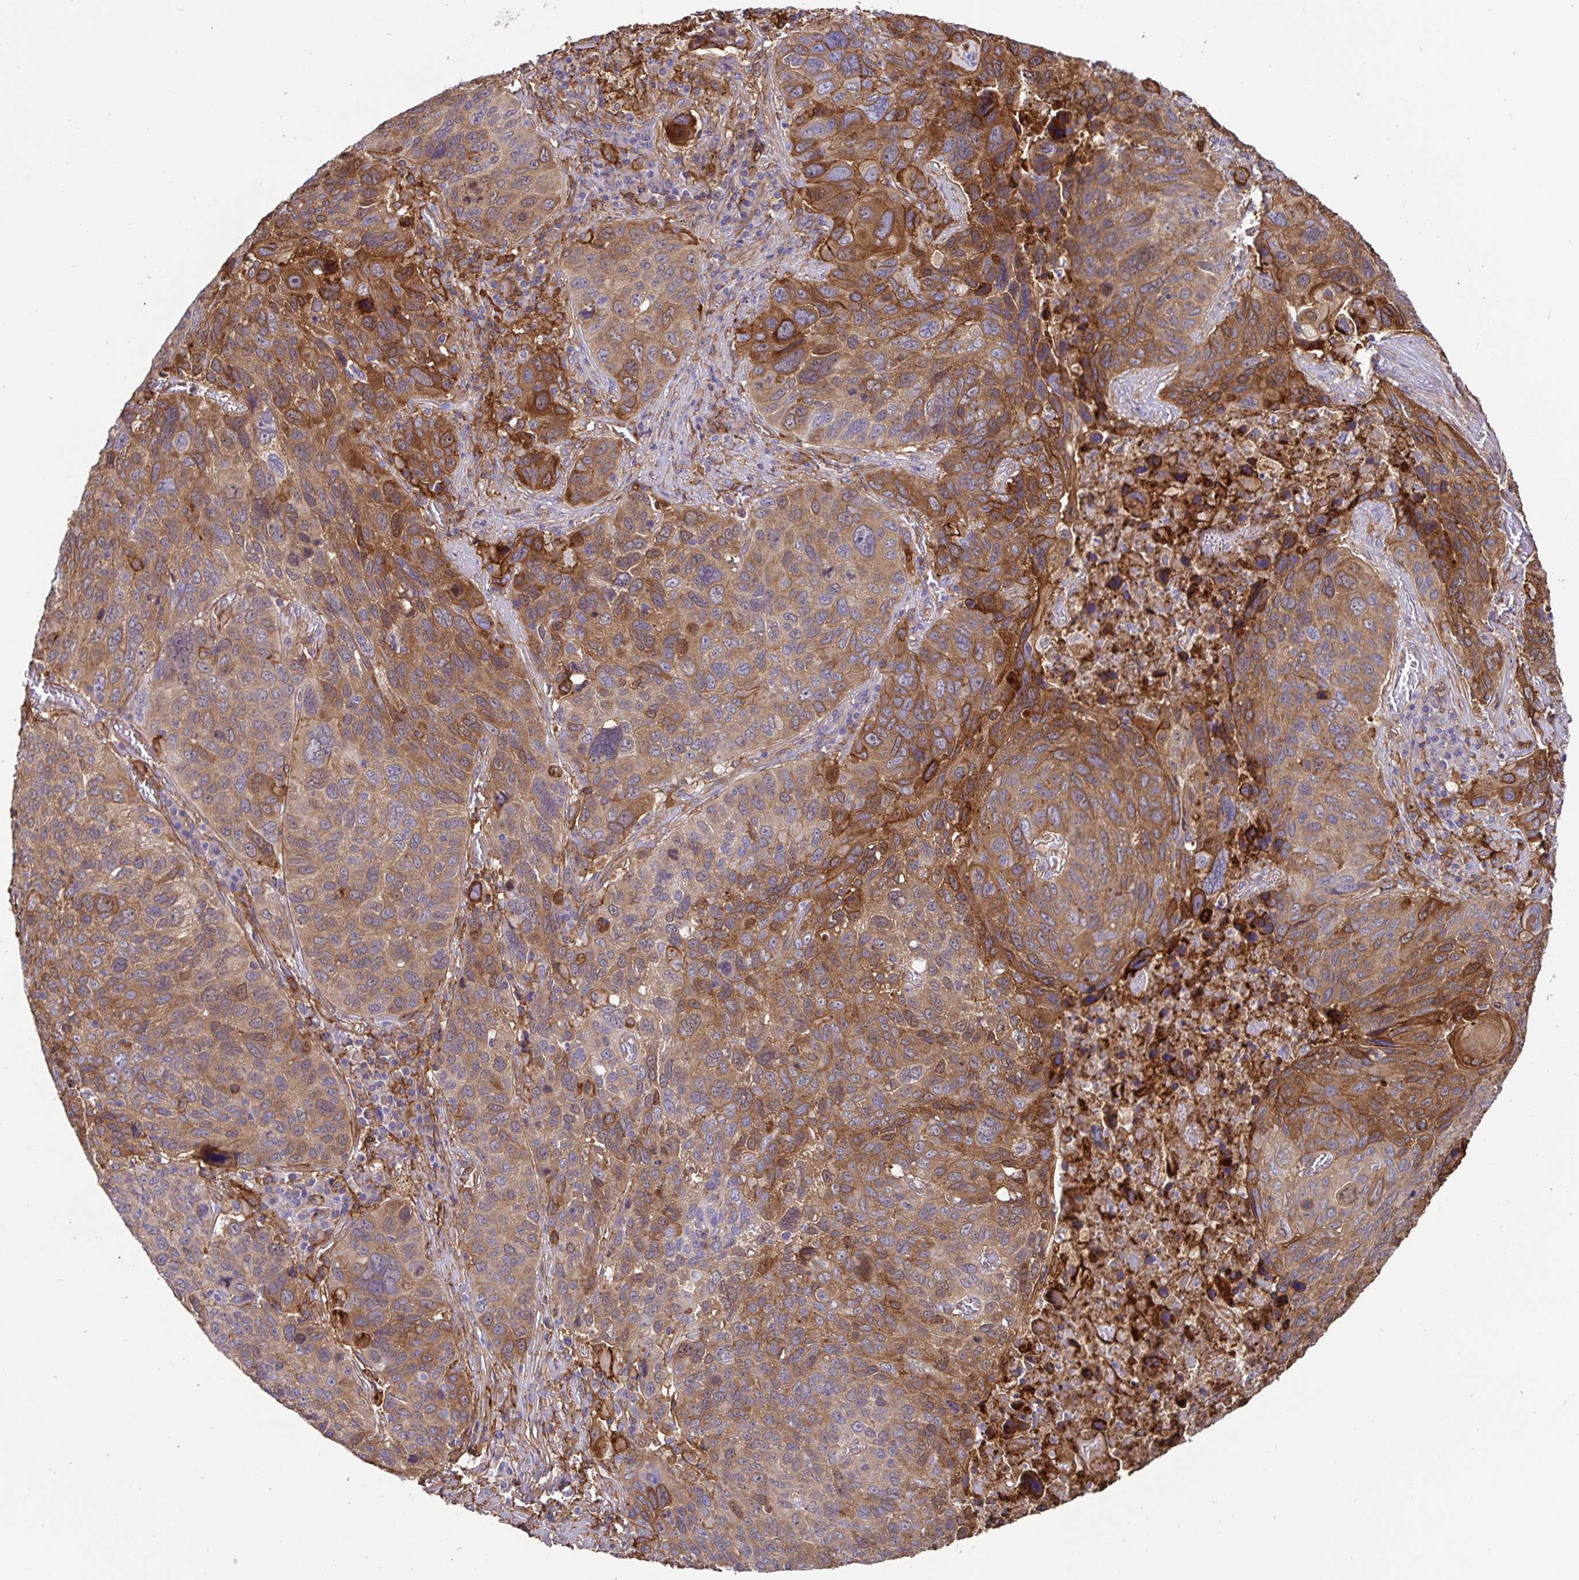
{"staining": {"intensity": "moderate", "quantity": ">75%", "location": "cytoplasmic/membranous"}, "tissue": "lung cancer", "cell_type": "Tumor cells", "image_type": "cancer", "snomed": [{"axis": "morphology", "description": "Squamous cell carcinoma, NOS"}, {"axis": "topography", "description": "Lung"}], "caption": "Protein expression analysis of human lung squamous cell carcinoma reveals moderate cytoplasmic/membranous positivity in about >75% of tumor cells. Using DAB (brown) and hematoxylin (blue) stains, captured at high magnification using brightfield microscopy.", "gene": "ANXA2", "patient": {"sex": "male", "age": 68}}